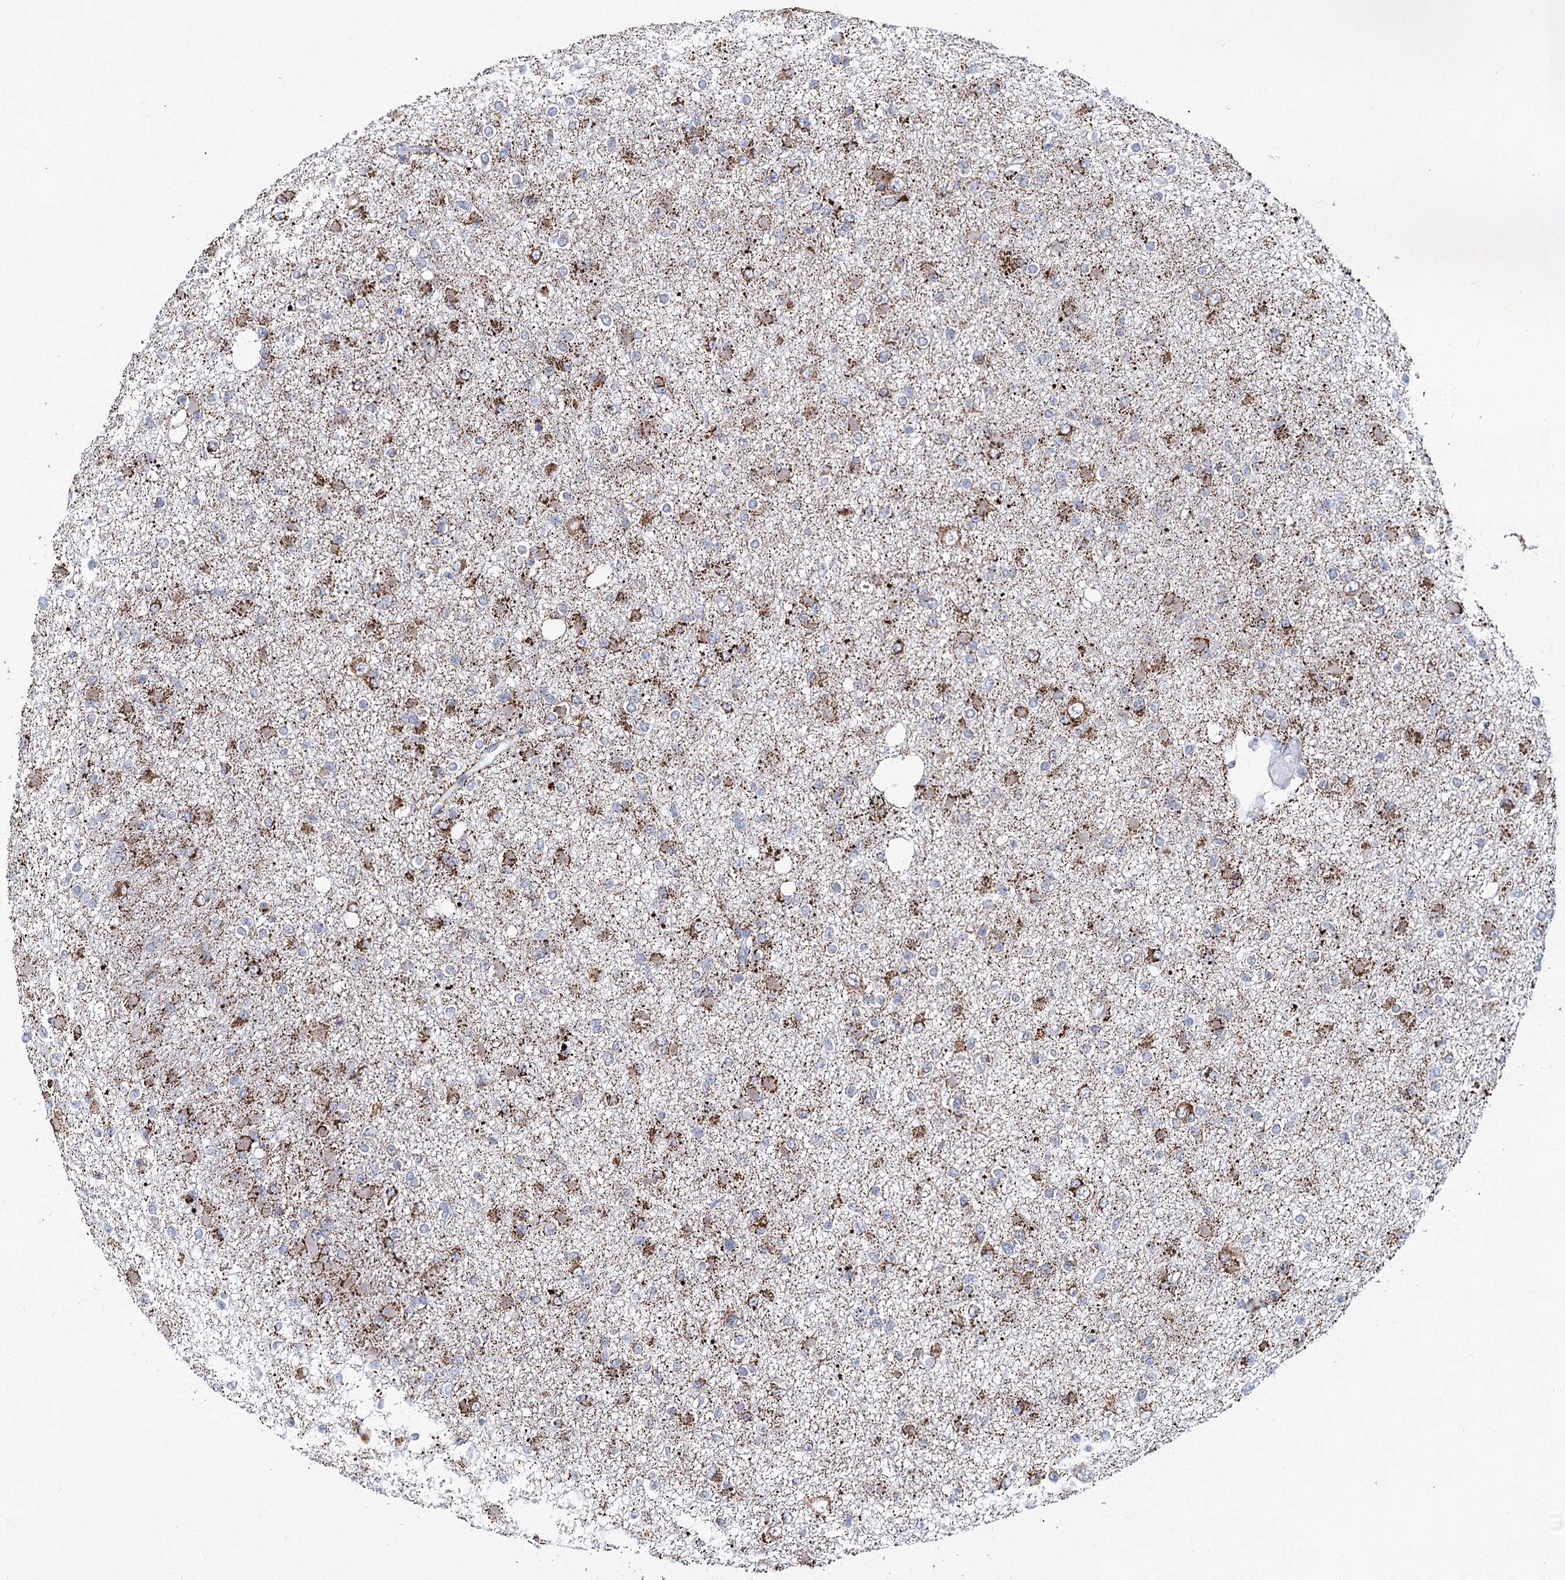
{"staining": {"intensity": "moderate", "quantity": "25%-75%", "location": "cytoplasmic/membranous"}, "tissue": "glioma", "cell_type": "Tumor cells", "image_type": "cancer", "snomed": [{"axis": "morphology", "description": "Glioma, malignant, Low grade"}, {"axis": "topography", "description": "Brain"}], "caption": "Tumor cells exhibit medium levels of moderate cytoplasmic/membranous positivity in about 25%-75% of cells in glioma.", "gene": "THUMPD3", "patient": {"sex": "female", "age": 22}}